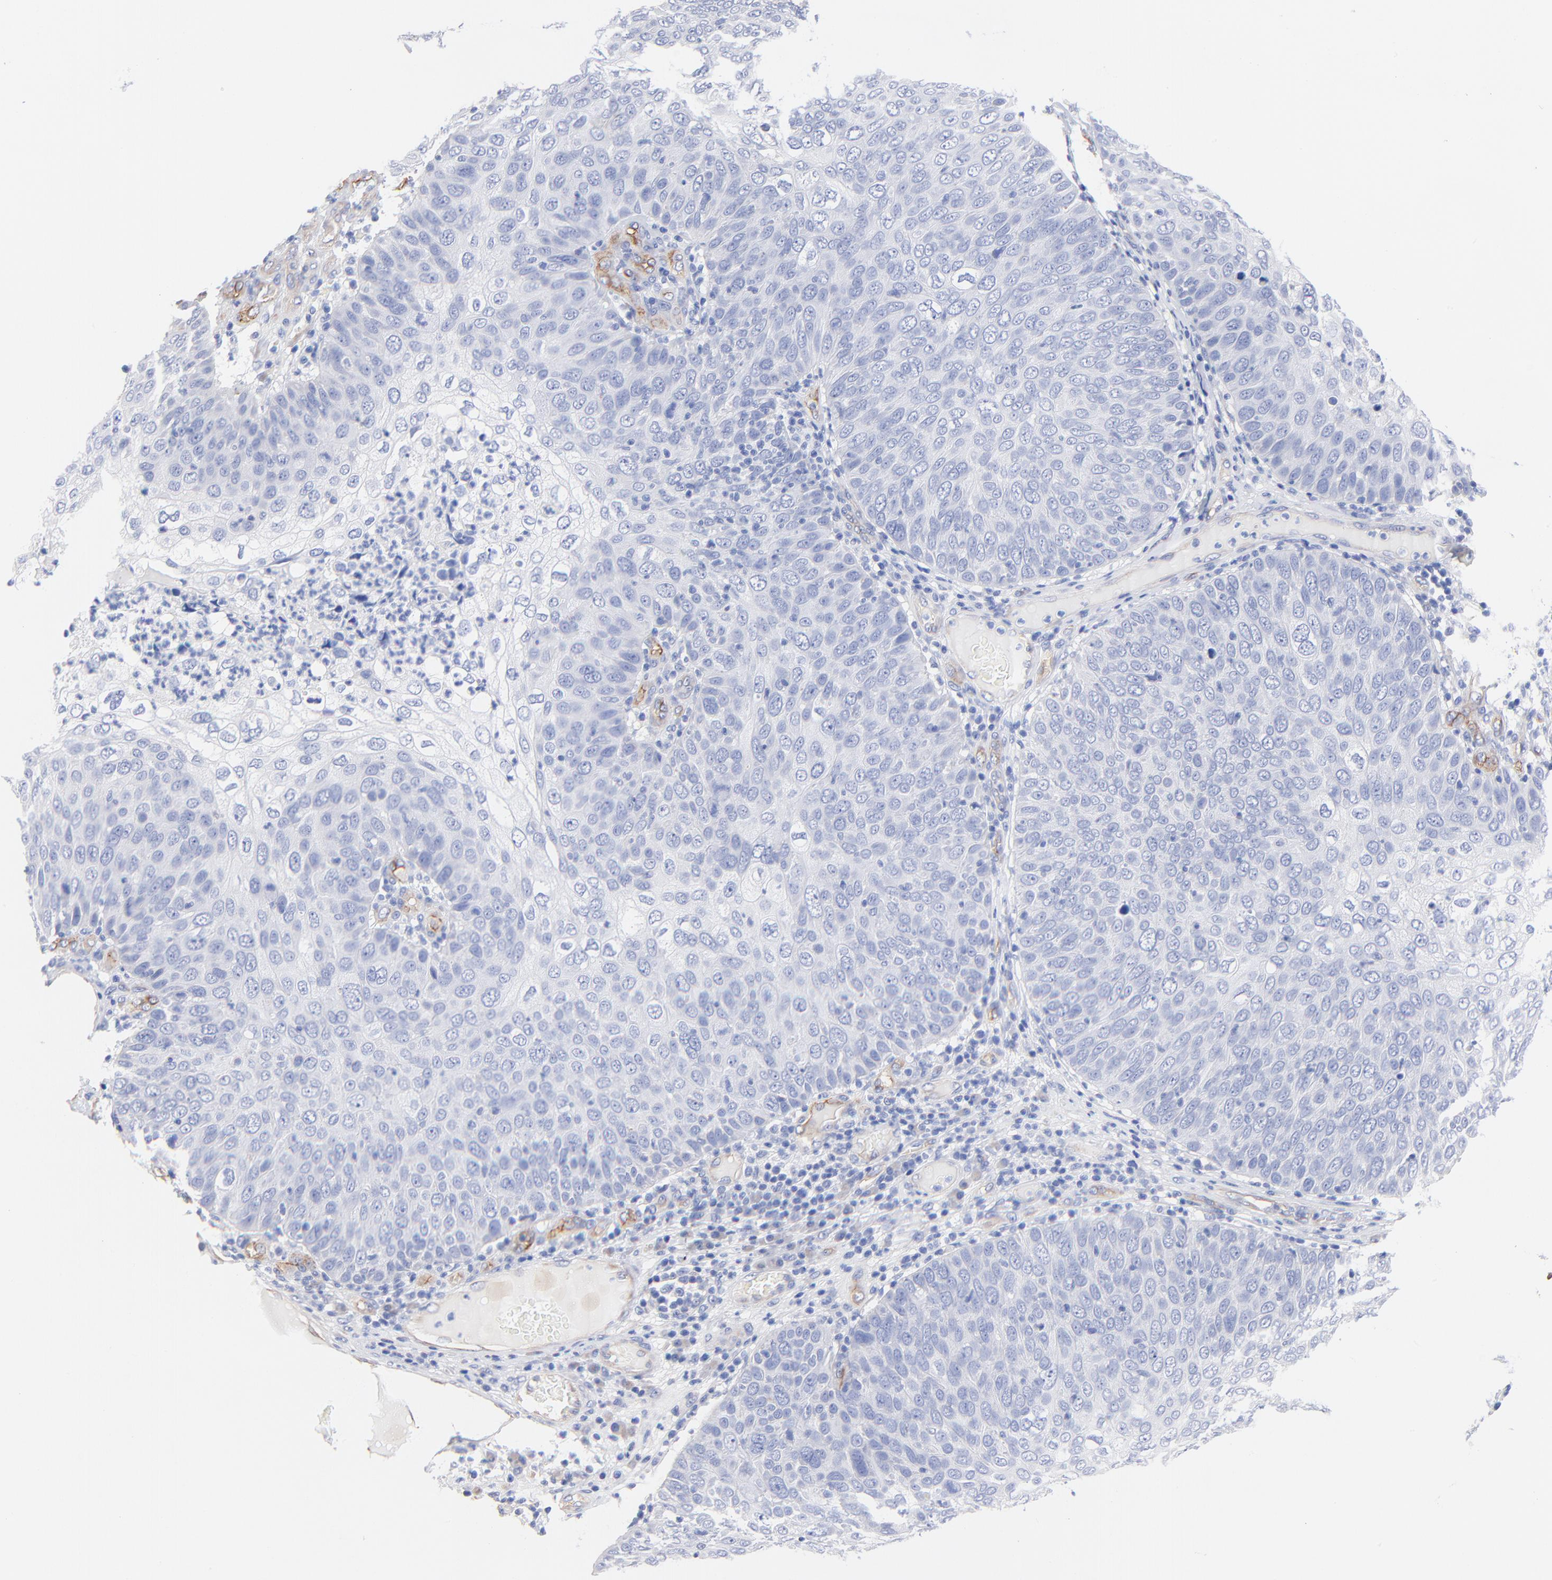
{"staining": {"intensity": "negative", "quantity": "none", "location": "none"}, "tissue": "skin cancer", "cell_type": "Tumor cells", "image_type": "cancer", "snomed": [{"axis": "morphology", "description": "Squamous cell carcinoma, NOS"}, {"axis": "topography", "description": "Skin"}], "caption": "Immunohistochemistry of skin squamous cell carcinoma demonstrates no positivity in tumor cells.", "gene": "SLC44A2", "patient": {"sex": "male", "age": 87}}